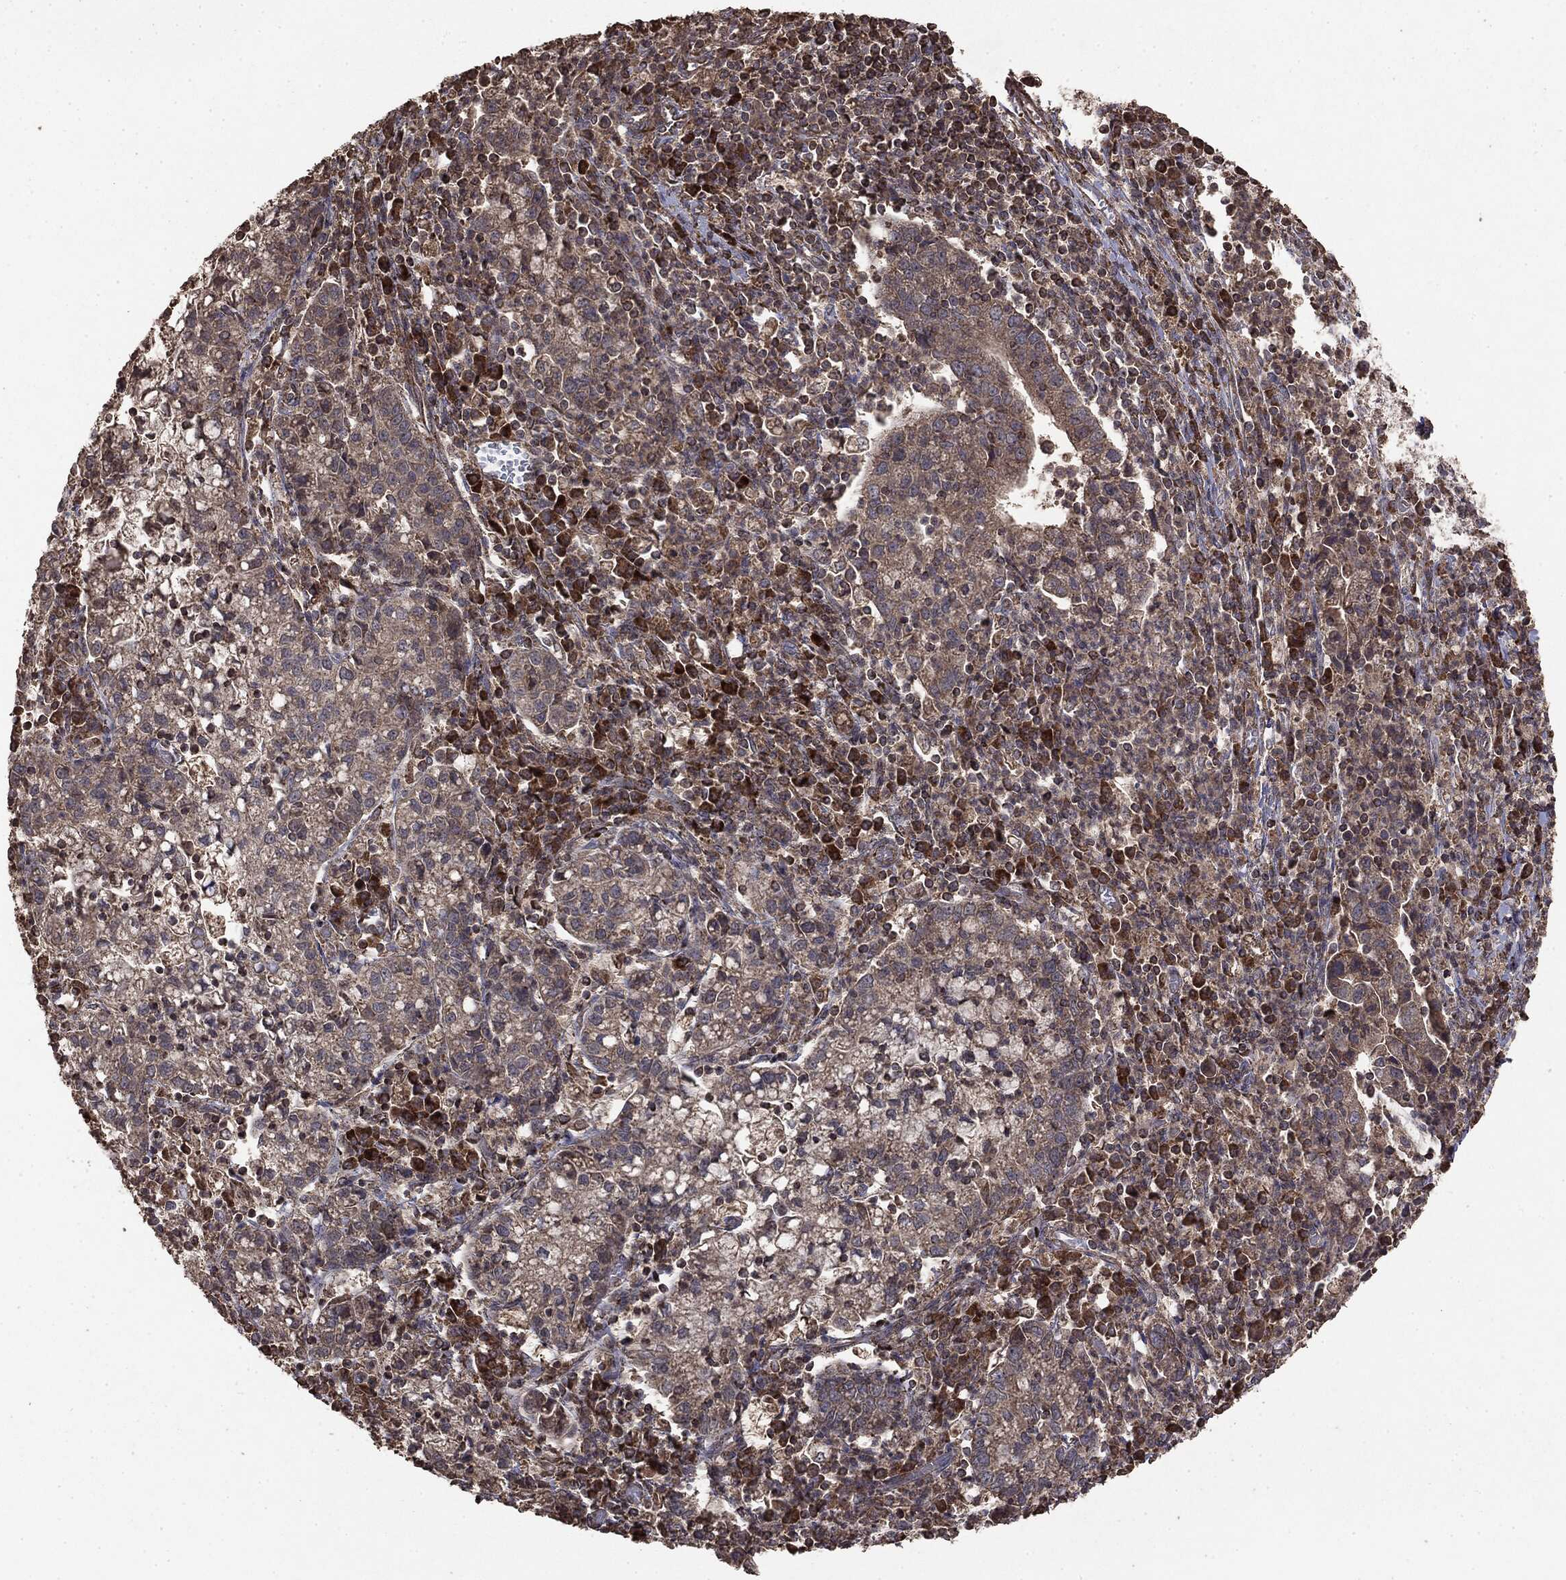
{"staining": {"intensity": "negative", "quantity": "none", "location": "none"}, "tissue": "cervical cancer", "cell_type": "Tumor cells", "image_type": "cancer", "snomed": [{"axis": "morphology", "description": "Normal tissue, NOS"}, {"axis": "morphology", "description": "Adenocarcinoma, NOS"}, {"axis": "topography", "description": "Cervix"}], "caption": "Histopathology image shows no protein staining in tumor cells of cervical cancer tissue.", "gene": "MTOR", "patient": {"sex": "female", "age": 44}}